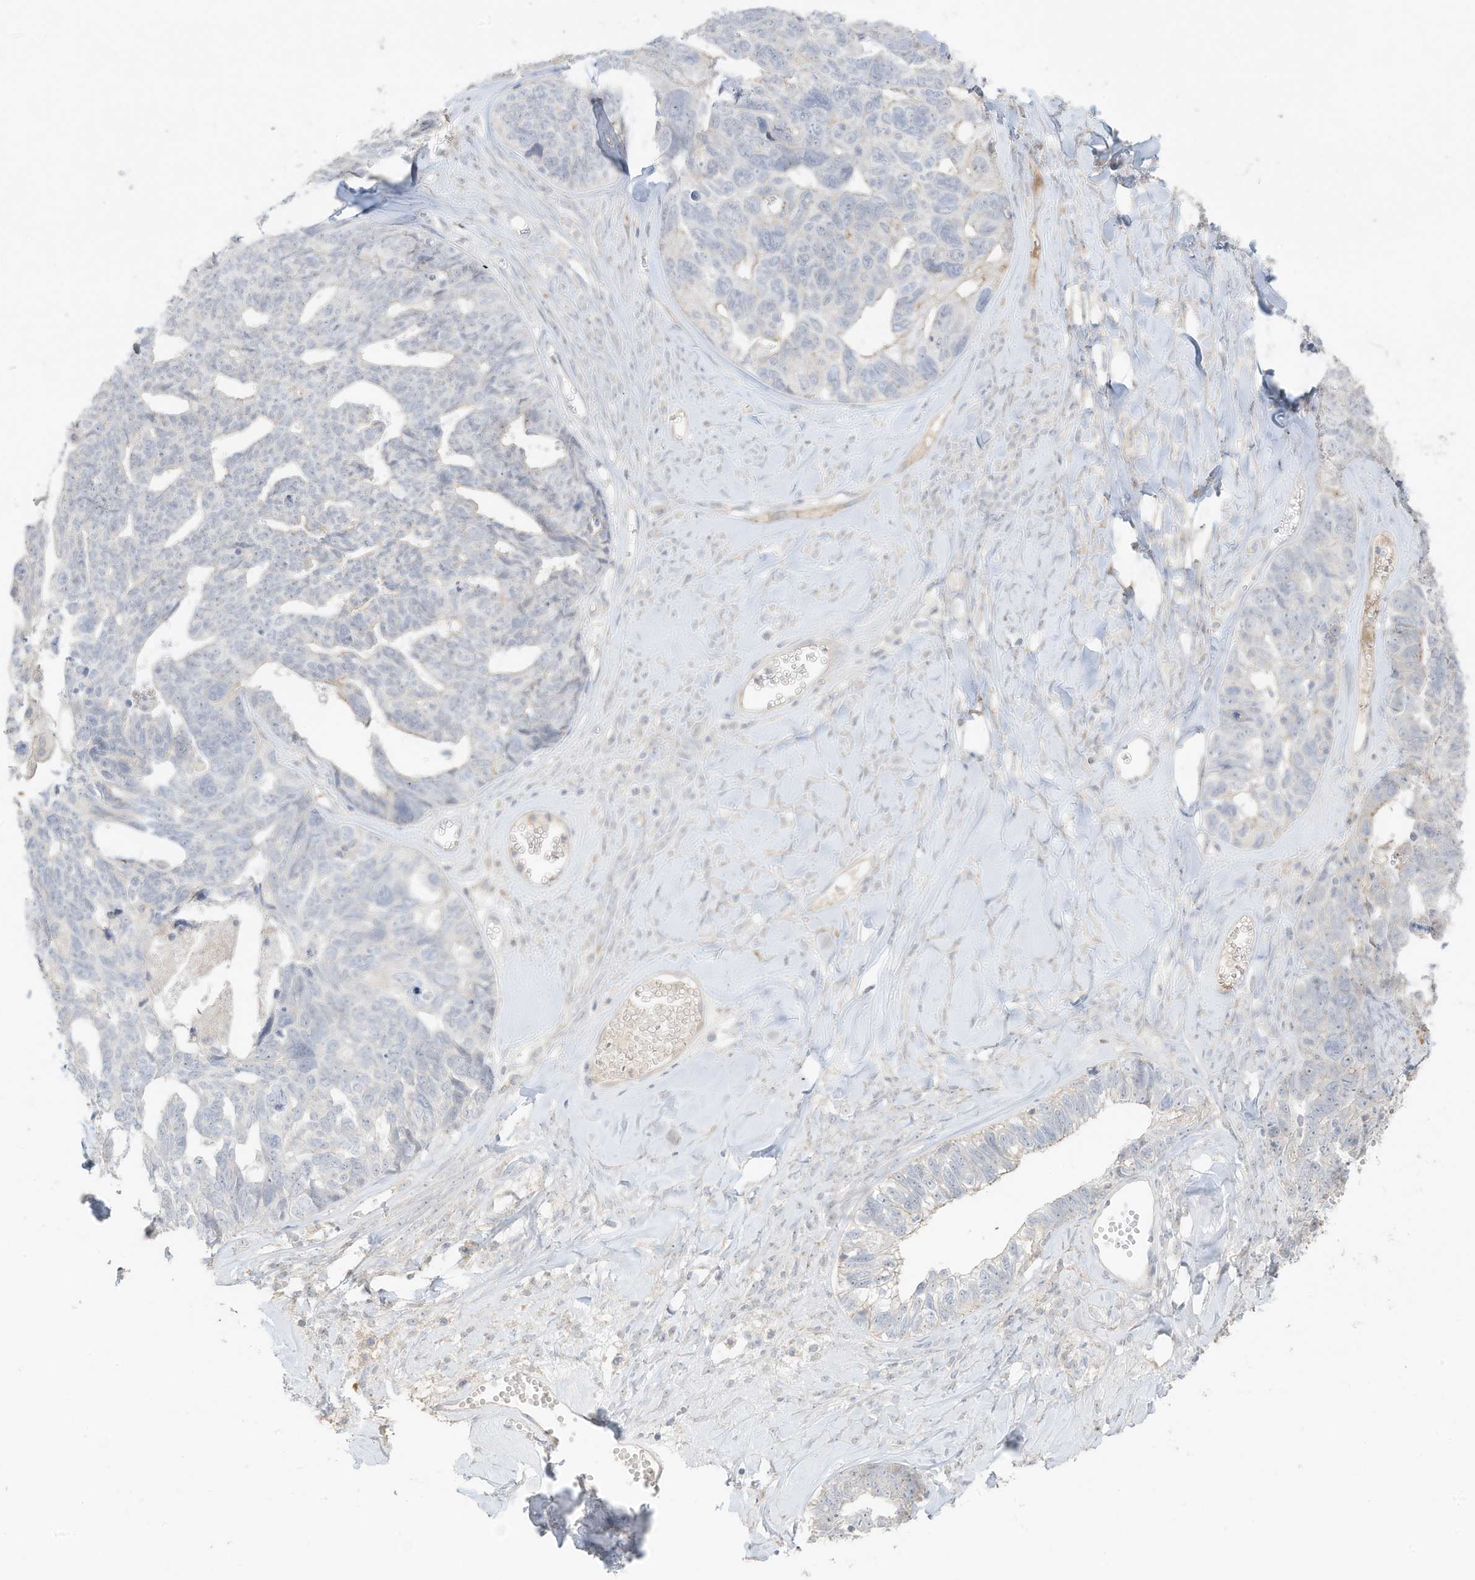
{"staining": {"intensity": "negative", "quantity": "none", "location": "none"}, "tissue": "ovarian cancer", "cell_type": "Tumor cells", "image_type": "cancer", "snomed": [{"axis": "morphology", "description": "Cystadenocarcinoma, serous, NOS"}, {"axis": "topography", "description": "Ovary"}], "caption": "DAB (3,3'-diaminobenzidine) immunohistochemical staining of human ovarian serous cystadenocarcinoma shows no significant positivity in tumor cells.", "gene": "ZBTB41", "patient": {"sex": "female", "age": 79}}